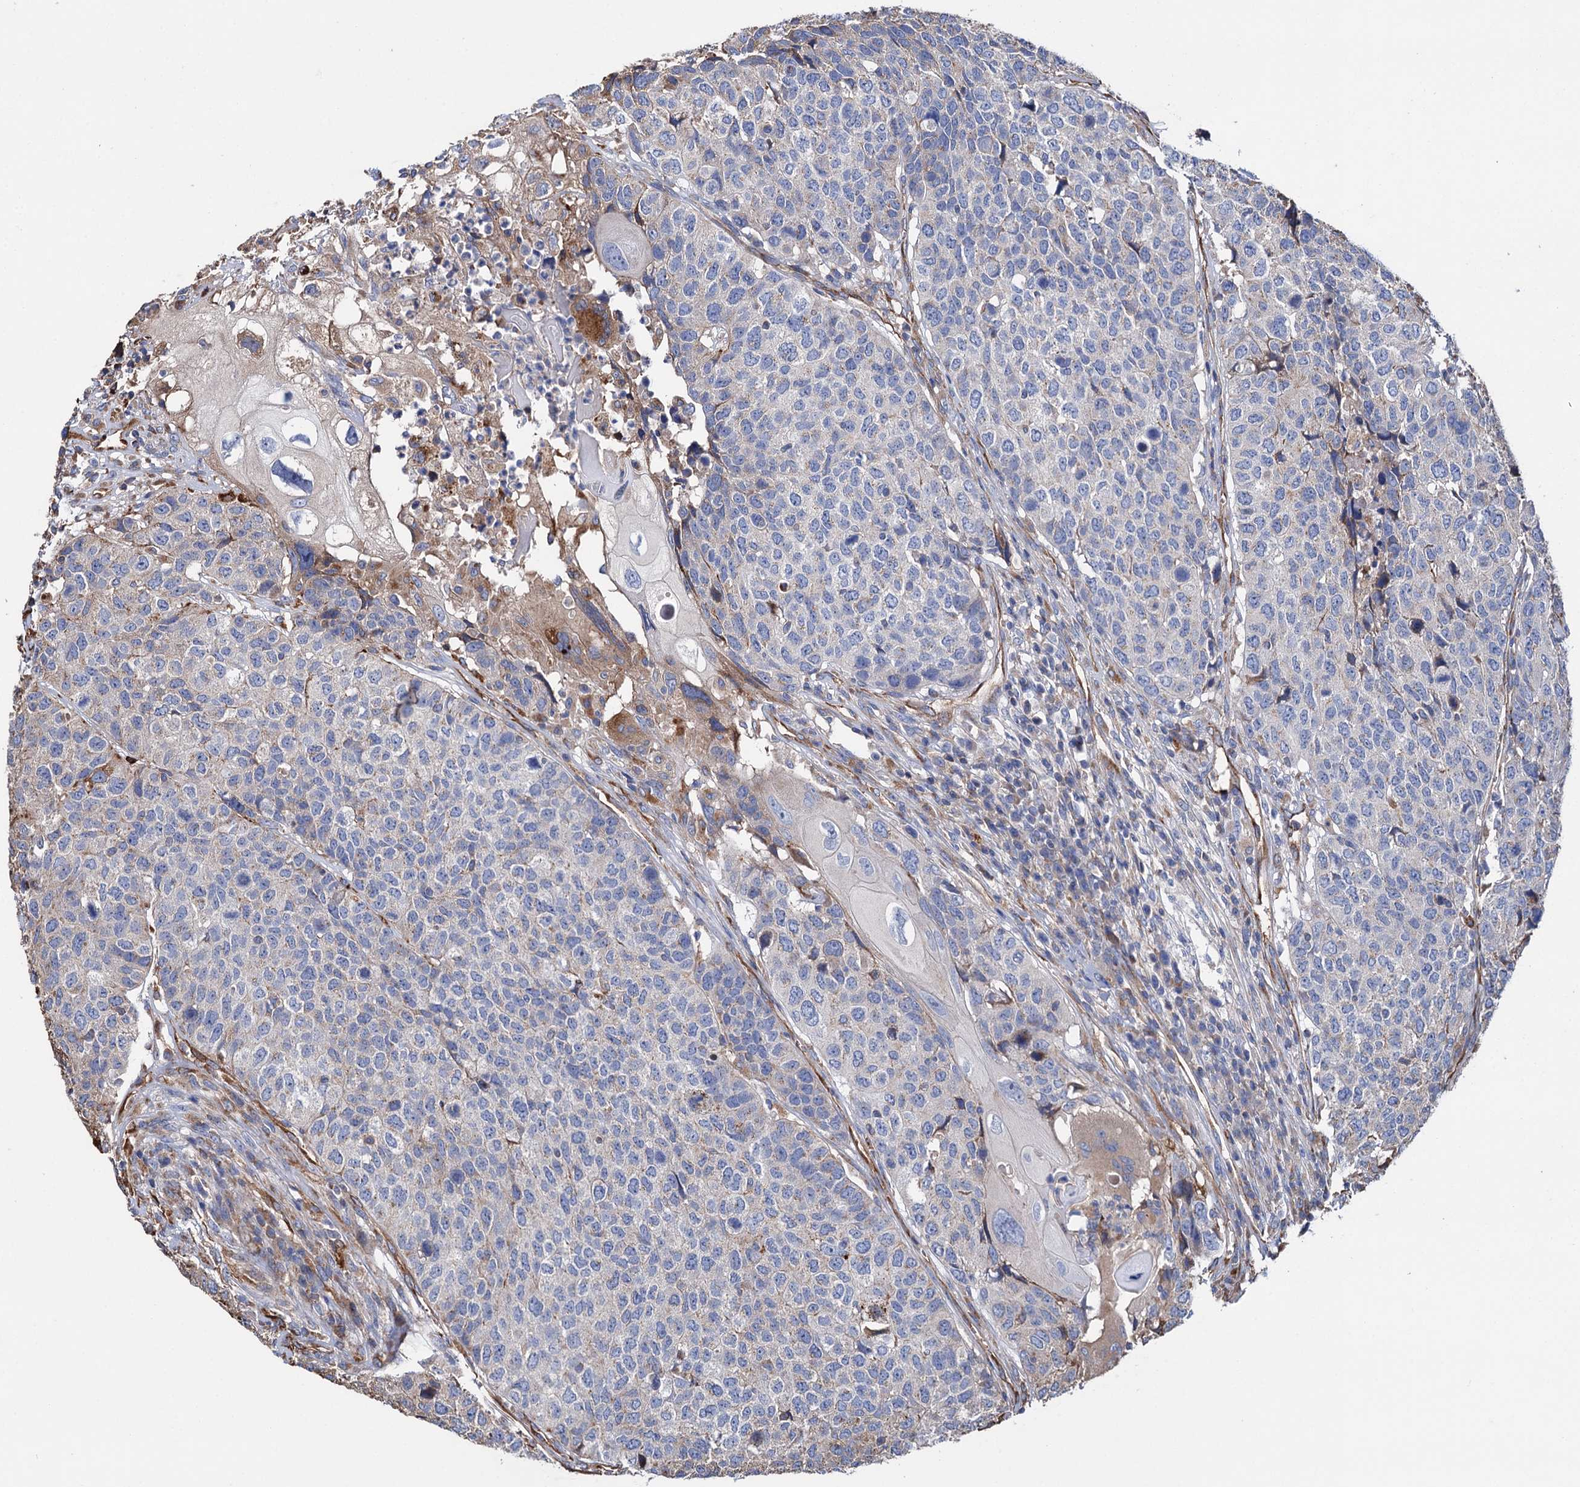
{"staining": {"intensity": "negative", "quantity": "none", "location": "none"}, "tissue": "head and neck cancer", "cell_type": "Tumor cells", "image_type": "cancer", "snomed": [{"axis": "morphology", "description": "Squamous cell carcinoma, NOS"}, {"axis": "topography", "description": "Head-Neck"}], "caption": "A histopathology image of human head and neck cancer is negative for staining in tumor cells.", "gene": "SCPEP1", "patient": {"sex": "male", "age": 66}}